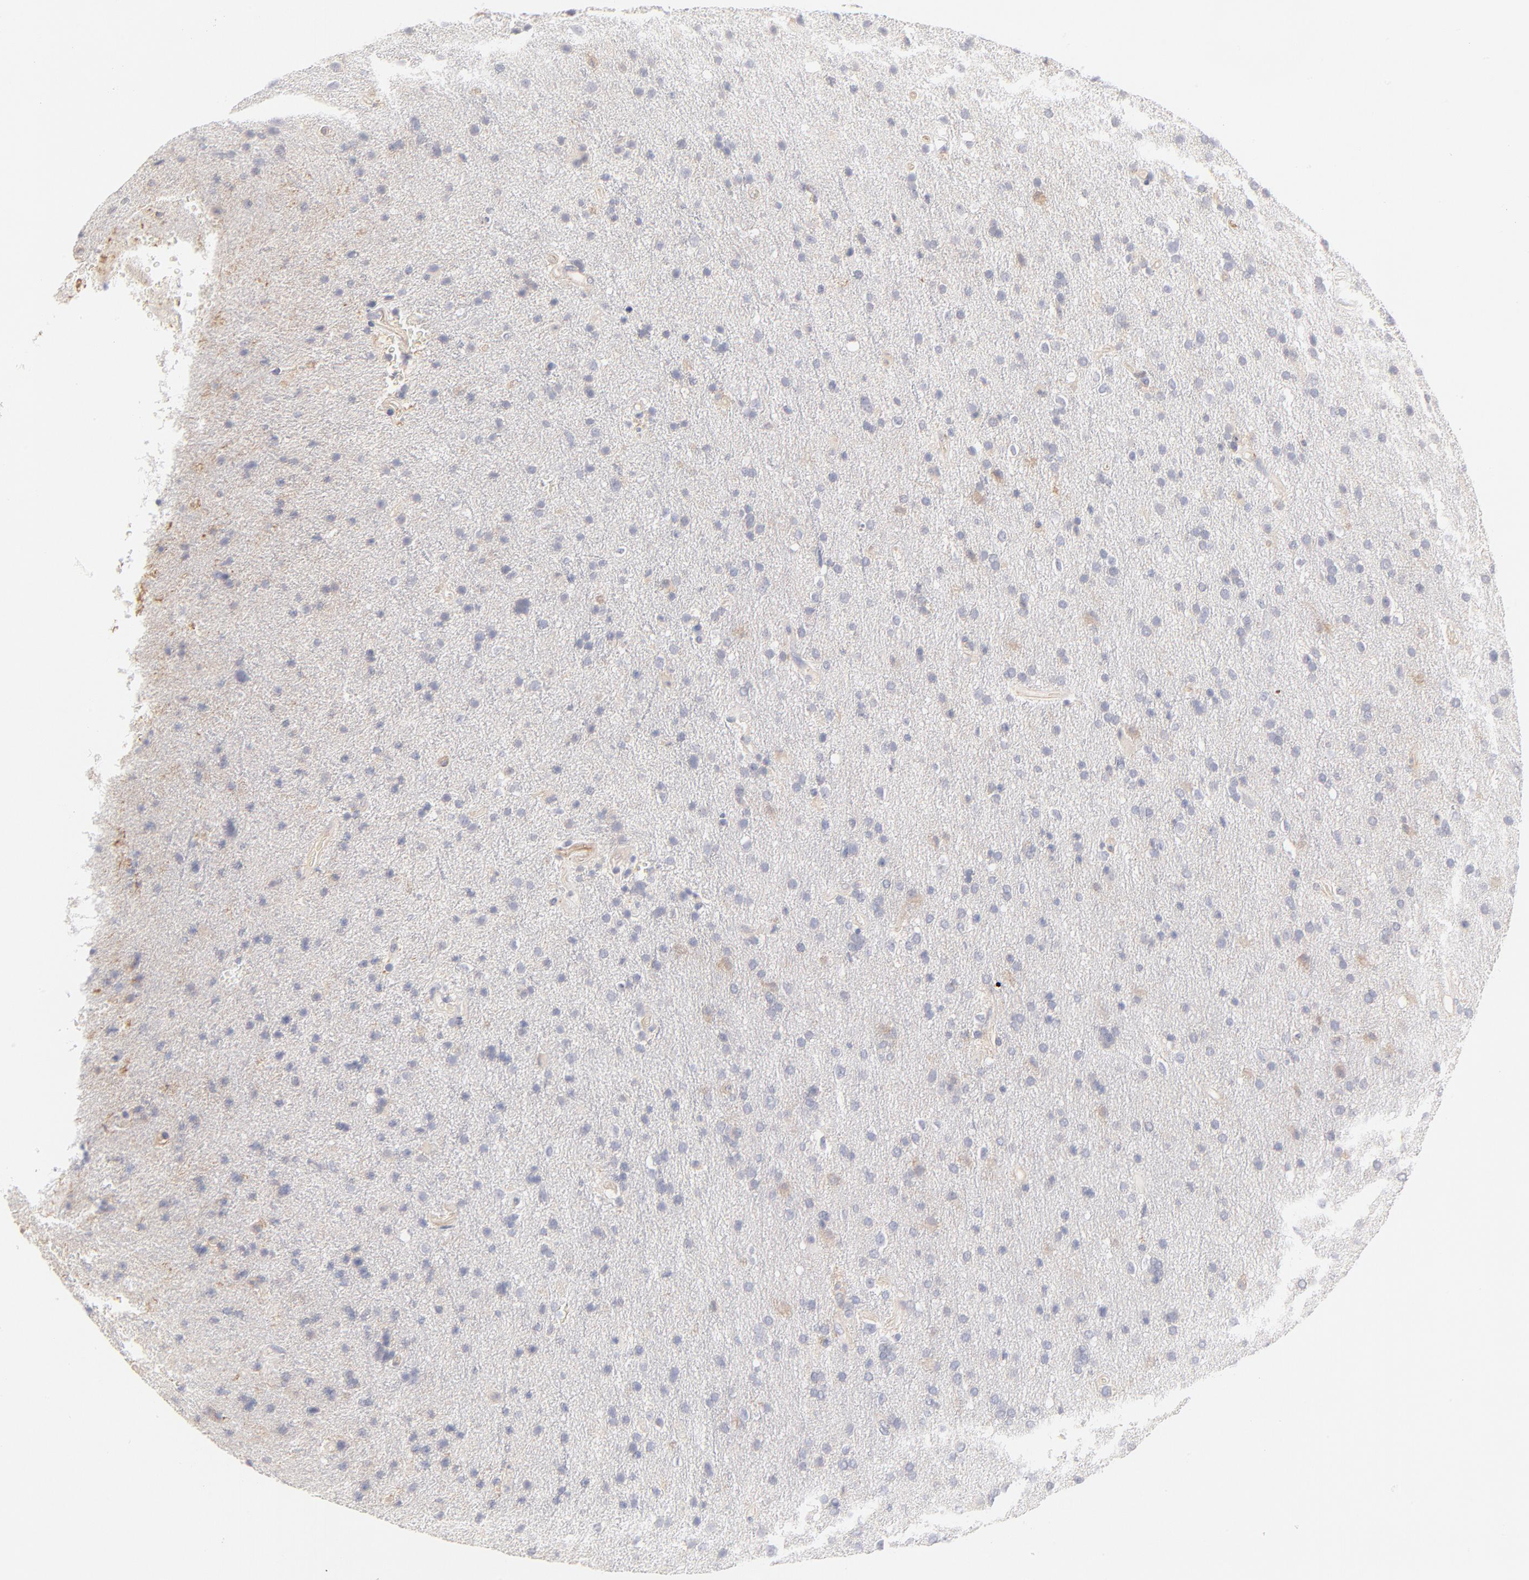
{"staining": {"intensity": "weak", "quantity": "<25%", "location": "cytoplasmic/membranous"}, "tissue": "glioma", "cell_type": "Tumor cells", "image_type": "cancer", "snomed": [{"axis": "morphology", "description": "Glioma, malignant, High grade"}, {"axis": "topography", "description": "Brain"}], "caption": "Photomicrograph shows no protein positivity in tumor cells of high-grade glioma (malignant) tissue. (Stains: DAB (3,3'-diaminobenzidine) immunohistochemistry (IHC) with hematoxylin counter stain, Microscopy: brightfield microscopy at high magnification).", "gene": "ELF3", "patient": {"sex": "male", "age": 33}}